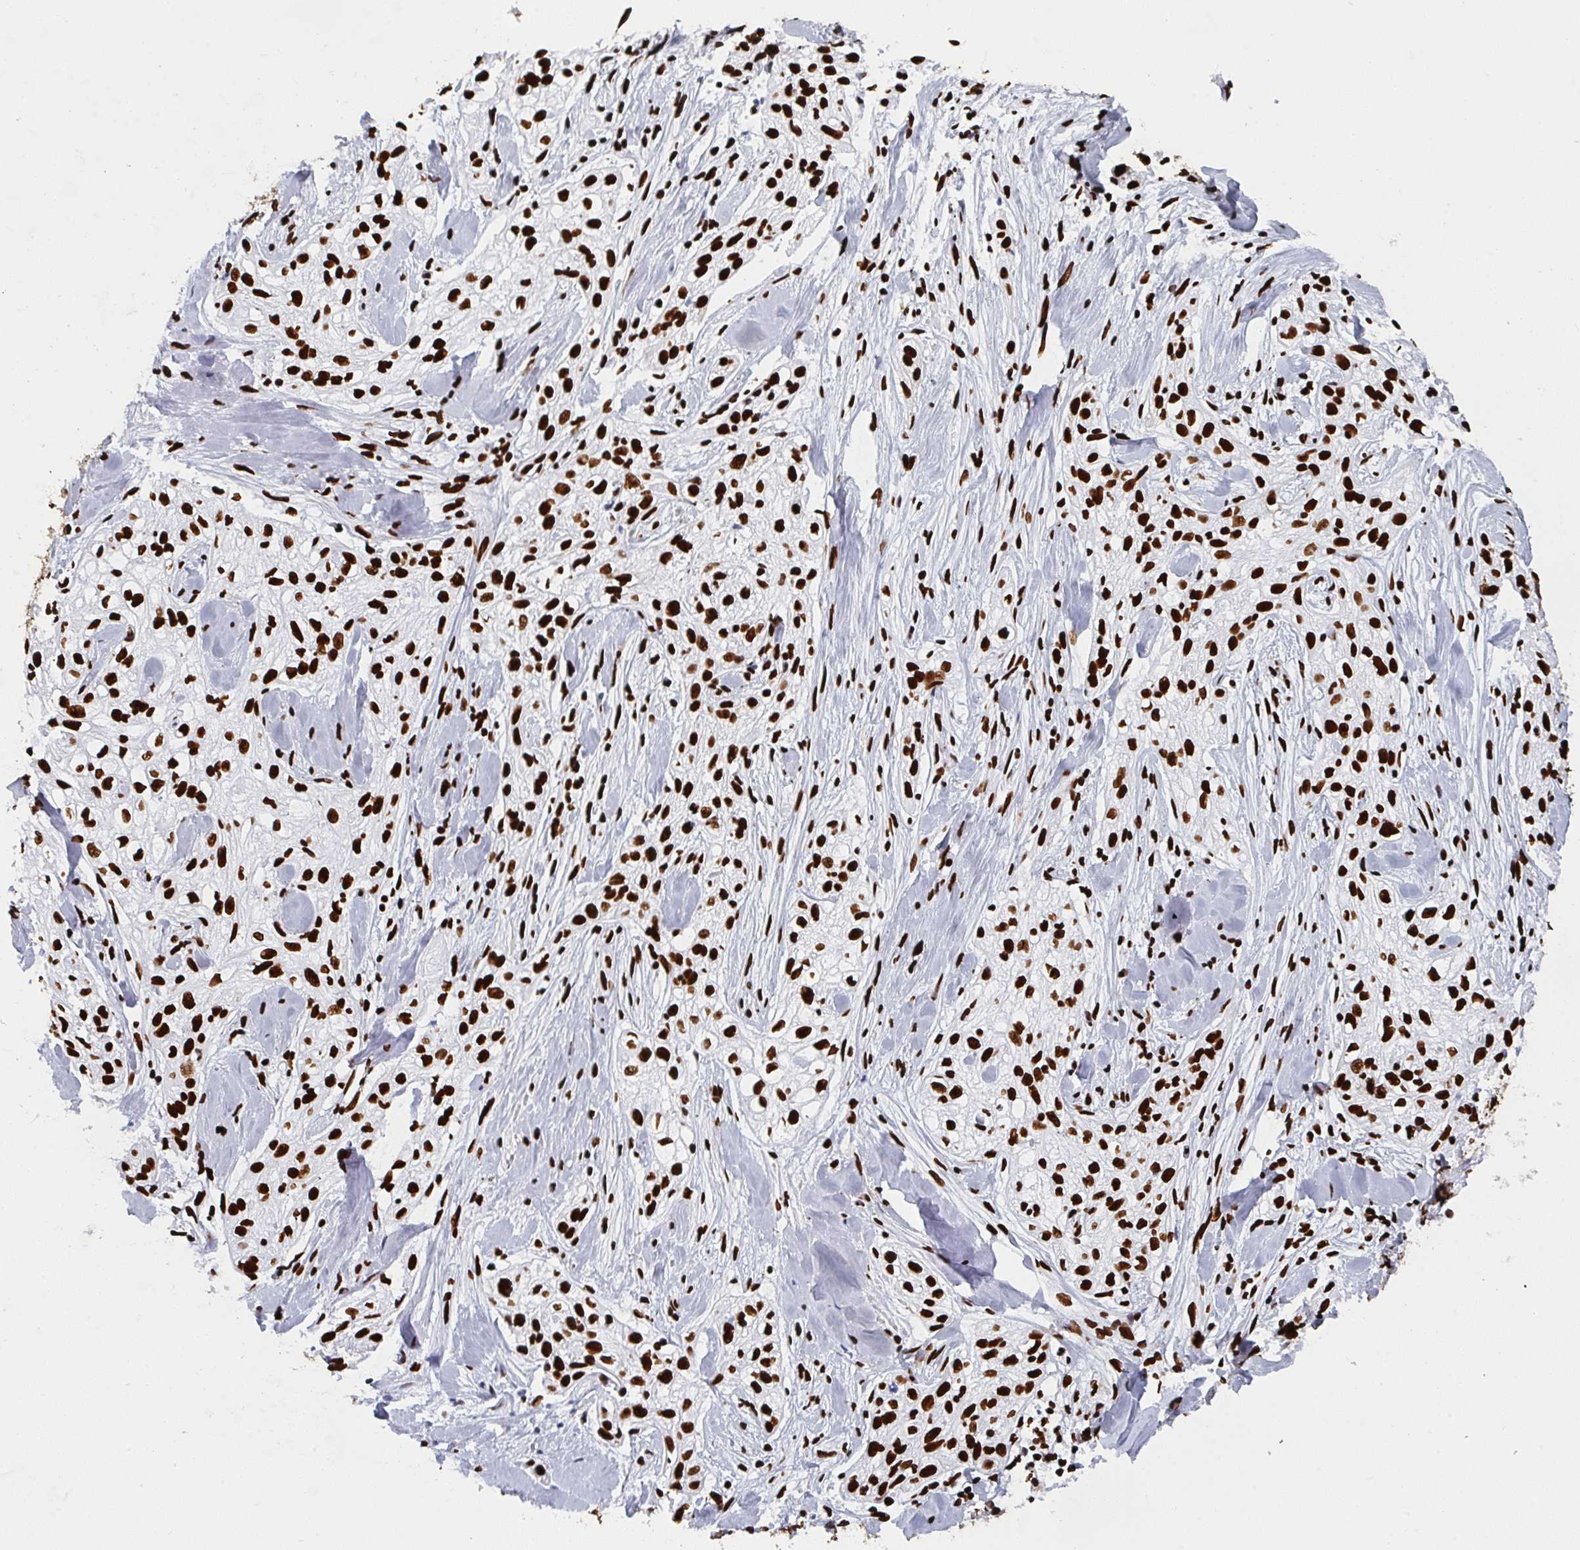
{"staining": {"intensity": "strong", "quantity": ">75%", "location": "nuclear"}, "tissue": "skin cancer", "cell_type": "Tumor cells", "image_type": "cancer", "snomed": [{"axis": "morphology", "description": "Squamous cell carcinoma, NOS"}, {"axis": "topography", "description": "Skin"}], "caption": "Strong nuclear positivity for a protein is identified in about >75% of tumor cells of skin squamous cell carcinoma using immunohistochemistry.", "gene": "GAR1", "patient": {"sex": "male", "age": 82}}